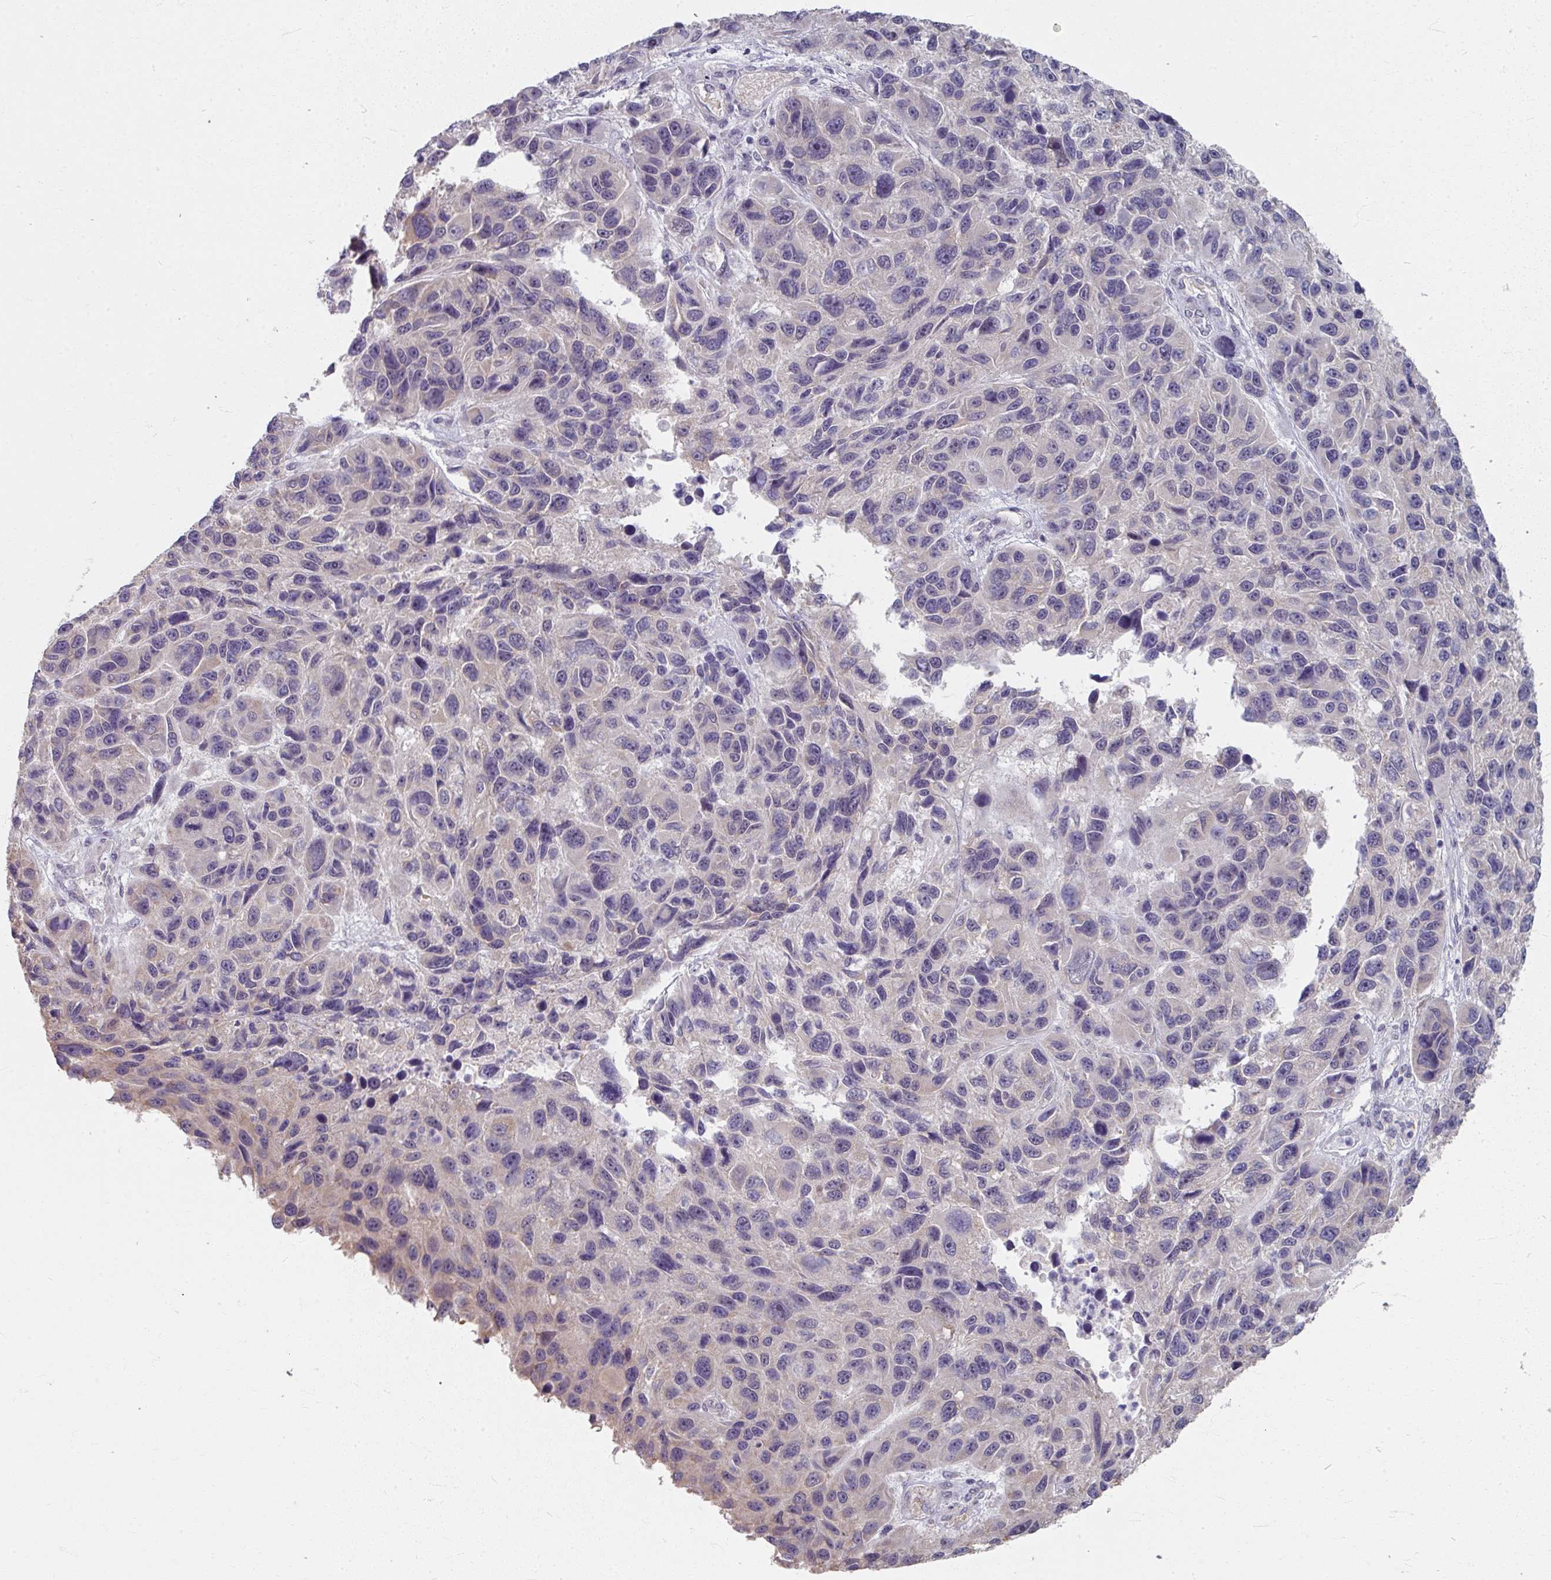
{"staining": {"intensity": "weak", "quantity": "<25%", "location": "cytoplasmic/membranous"}, "tissue": "melanoma", "cell_type": "Tumor cells", "image_type": "cancer", "snomed": [{"axis": "morphology", "description": "Malignant melanoma, NOS"}, {"axis": "topography", "description": "Skin"}], "caption": "Melanoma stained for a protein using IHC demonstrates no positivity tumor cells.", "gene": "KMT5C", "patient": {"sex": "male", "age": 53}}